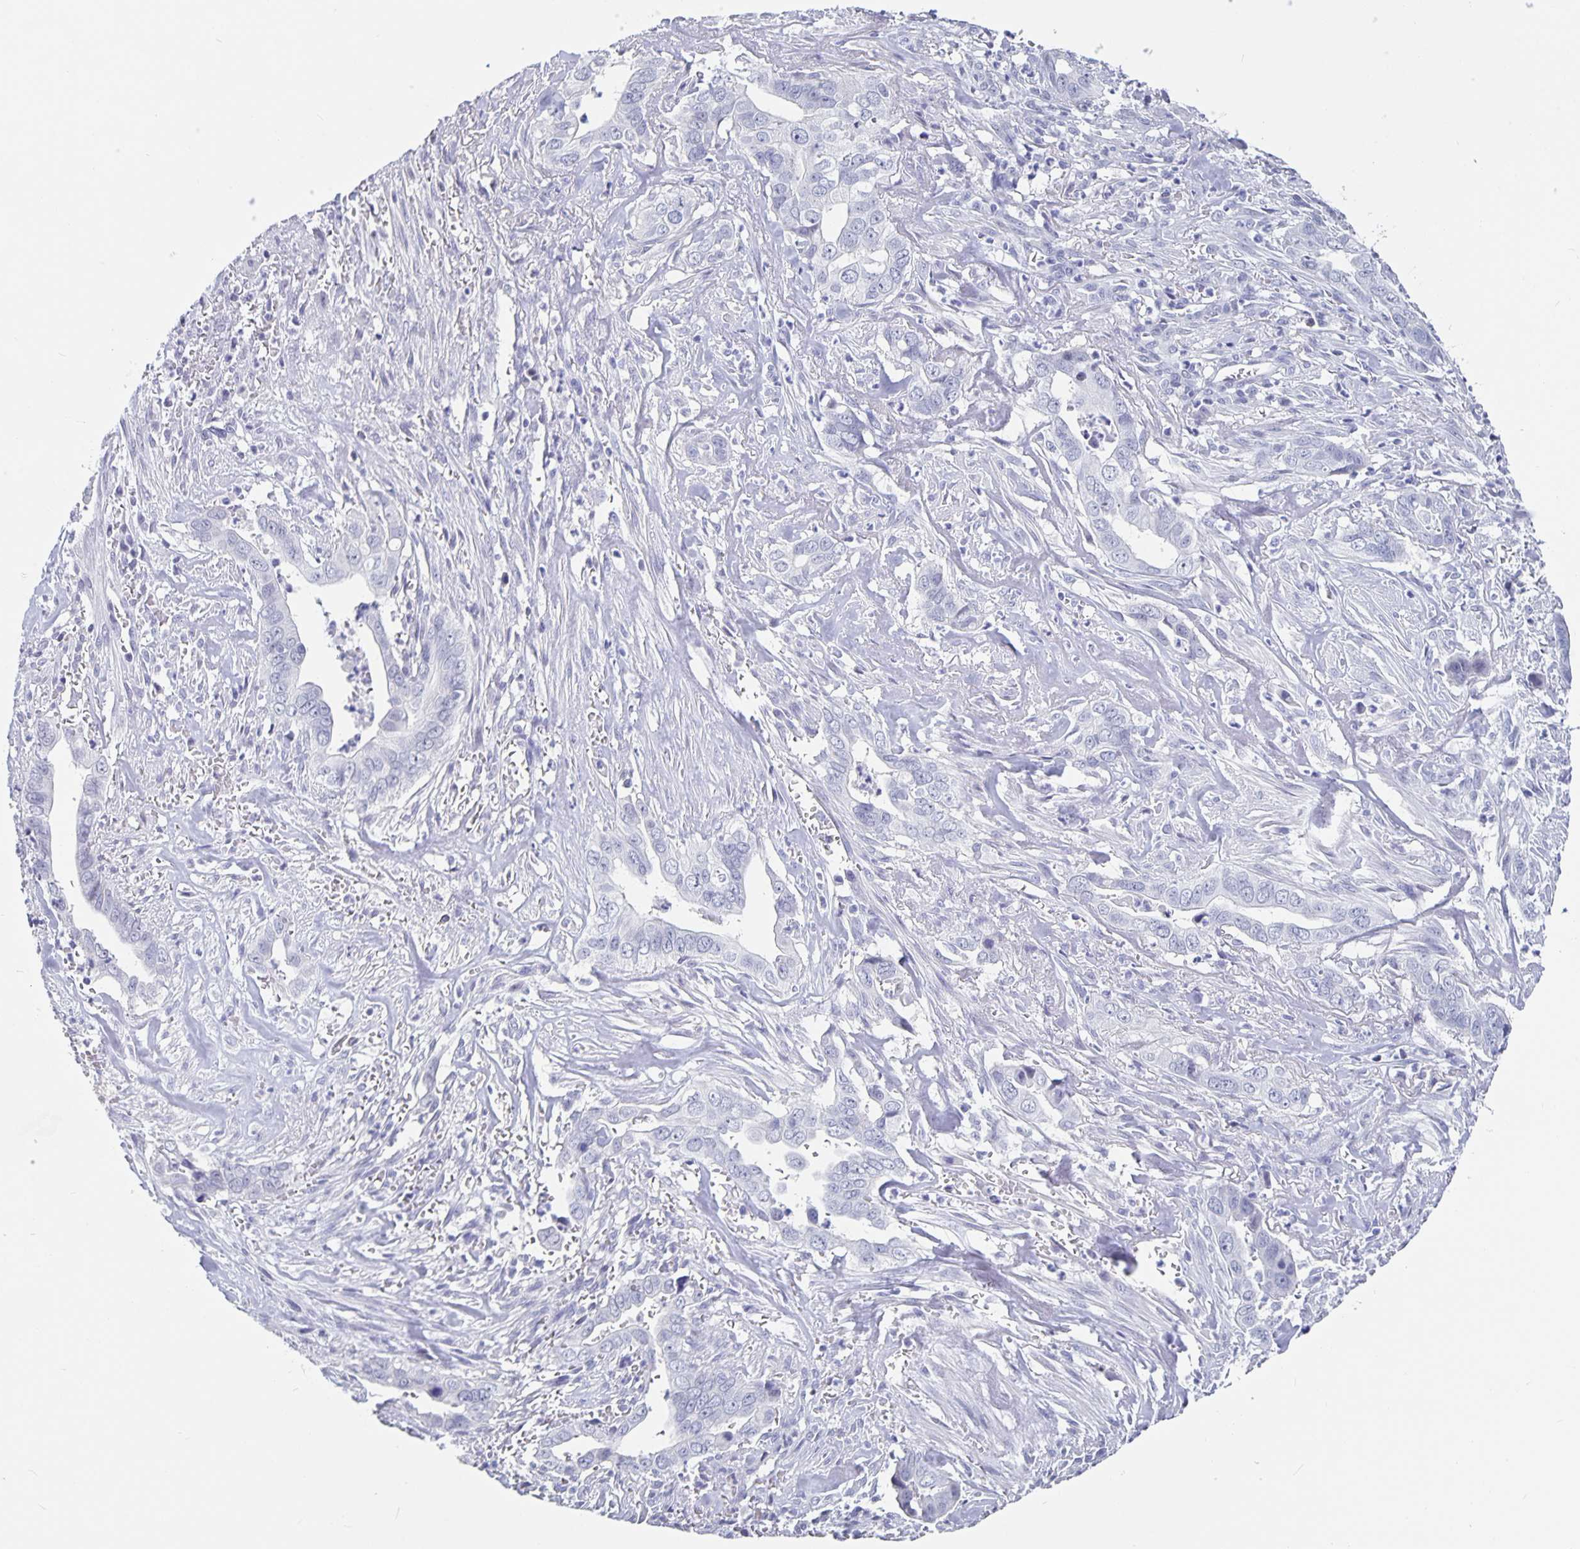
{"staining": {"intensity": "negative", "quantity": "none", "location": "none"}, "tissue": "liver cancer", "cell_type": "Tumor cells", "image_type": "cancer", "snomed": [{"axis": "morphology", "description": "Cholangiocarcinoma"}, {"axis": "topography", "description": "Liver"}], "caption": "Human liver cancer stained for a protein using IHC exhibits no staining in tumor cells.", "gene": "OLIG2", "patient": {"sex": "female", "age": 79}}